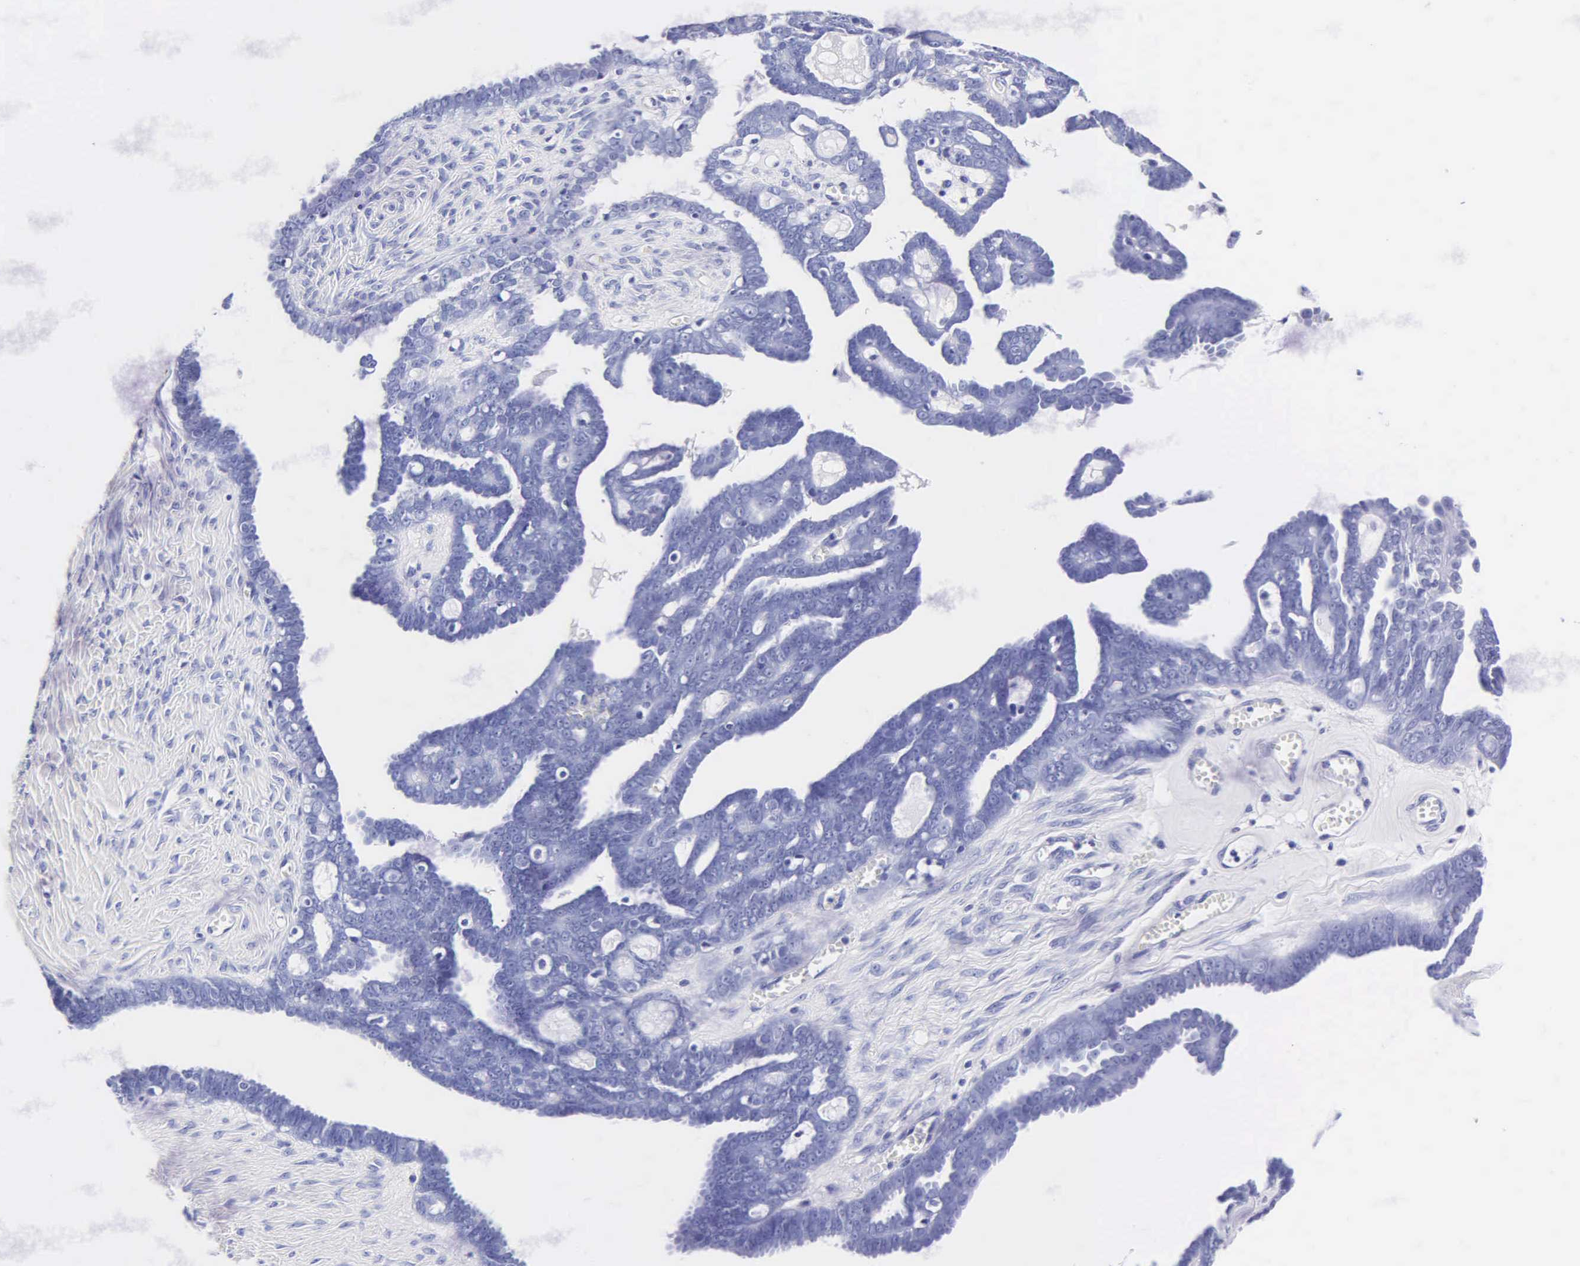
{"staining": {"intensity": "negative", "quantity": "none", "location": "none"}, "tissue": "ovarian cancer", "cell_type": "Tumor cells", "image_type": "cancer", "snomed": [{"axis": "morphology", "description": "Cystadenocarcinoma, serous, NOS"}, {"axis": "topography", "description": "Ovary"}], "caption": "Protein analysis of ovarian cancer shows no significant staining in tumor cells.", "gene": "MB", "patient": {"sex": "female", "age": 71}}